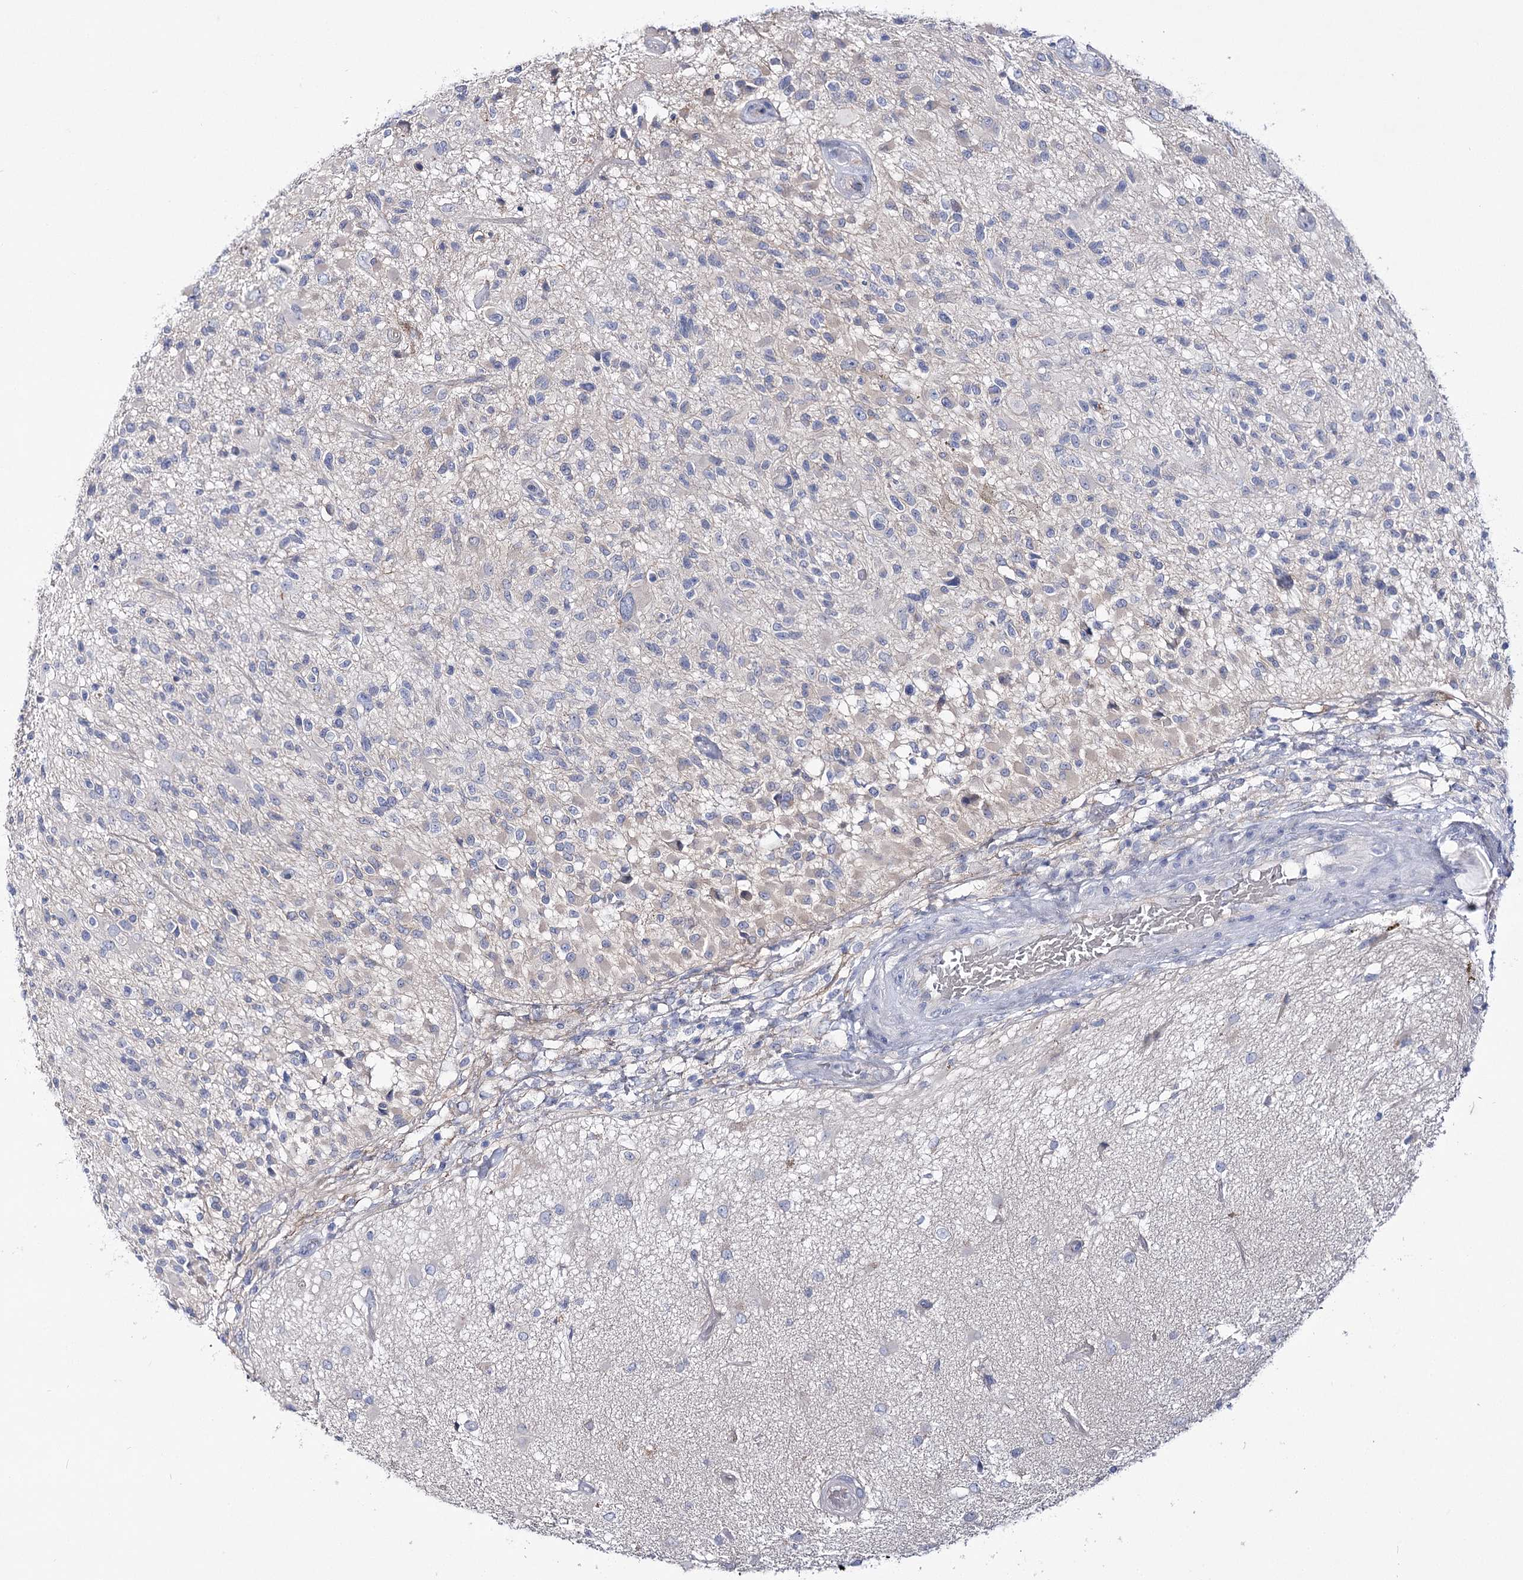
{"staining": {"intensity": "negative", "quantity": "none", "location": "none"}, "tissue": "glioma", "cell_type": "Tumor cells", "image_type": "cancer", "snomed": [{"axis": "morphology", "description": "Glioma, malignant, High grade"}, {"axis": "morphology", "description": "Glioblastoma, NOS"}, {"axis": "topography", "description": "Brain"}], "caption": "A micrograph of glioma stained for a protein displays no brown staining in tumor cells. Nuclei are stained in blue.", "gene": "NRAP", "patient": {"sex": "male", "age": 60}}